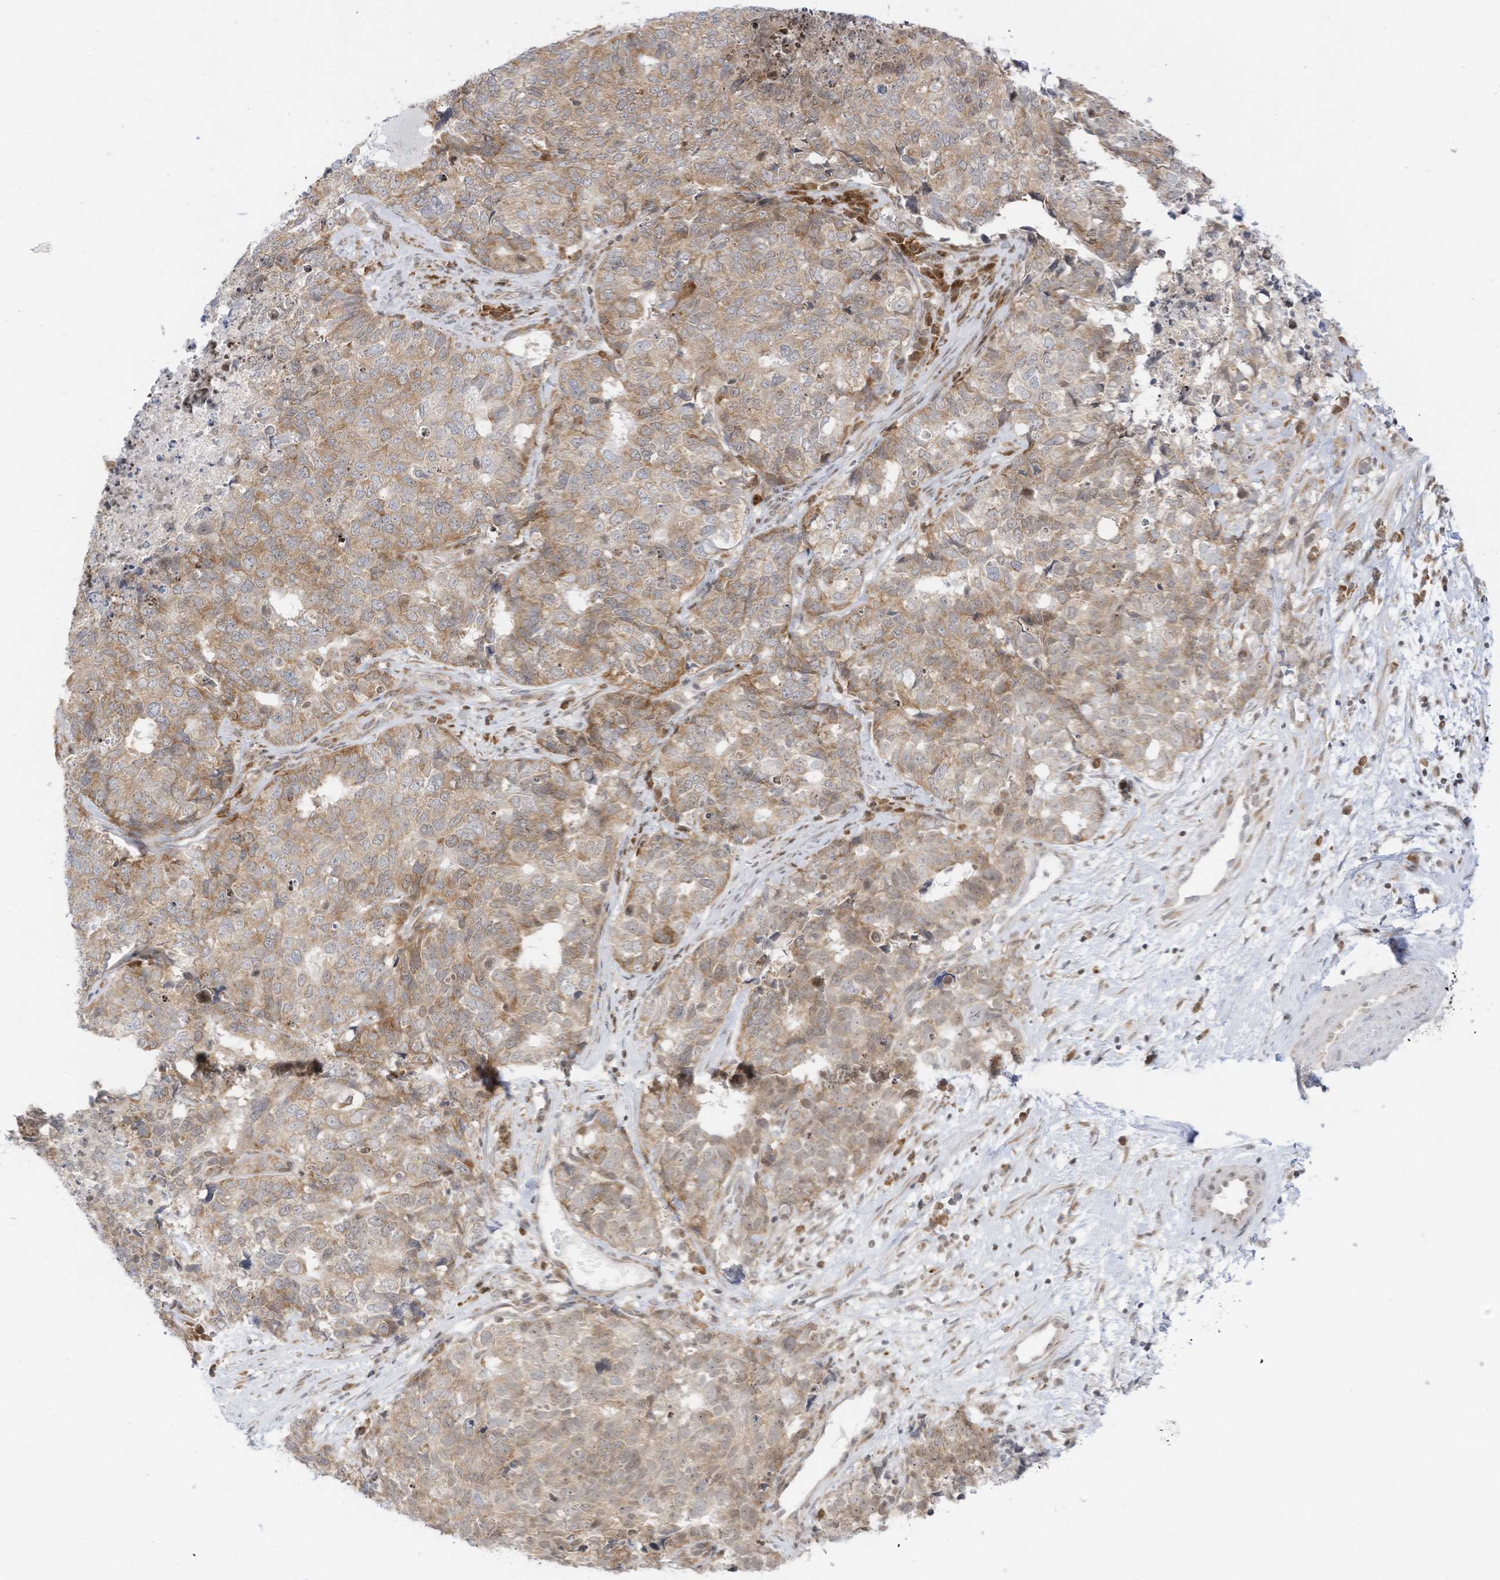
{"staining": {"intensity": "moderate", "quantity": ">75%", "location": "cytoplasmic/membranous"}, "tissue": "cervical cancer", "cell_type": "Tumor cells", "image_type": "cancer", "snomed": [{"axis": "morphology", "description": "Squamous cell carcinoma, NOS"}, {"axis": "topography", "description": "Cervix"}], "caption": "Squamous cell carcinoma (cervical) stained for a protein reveals moderate cytoplasmic/membranous positivity in tumor cells.", "gene": "EDF1", "patient": {"sex": "female", "age": 63}}